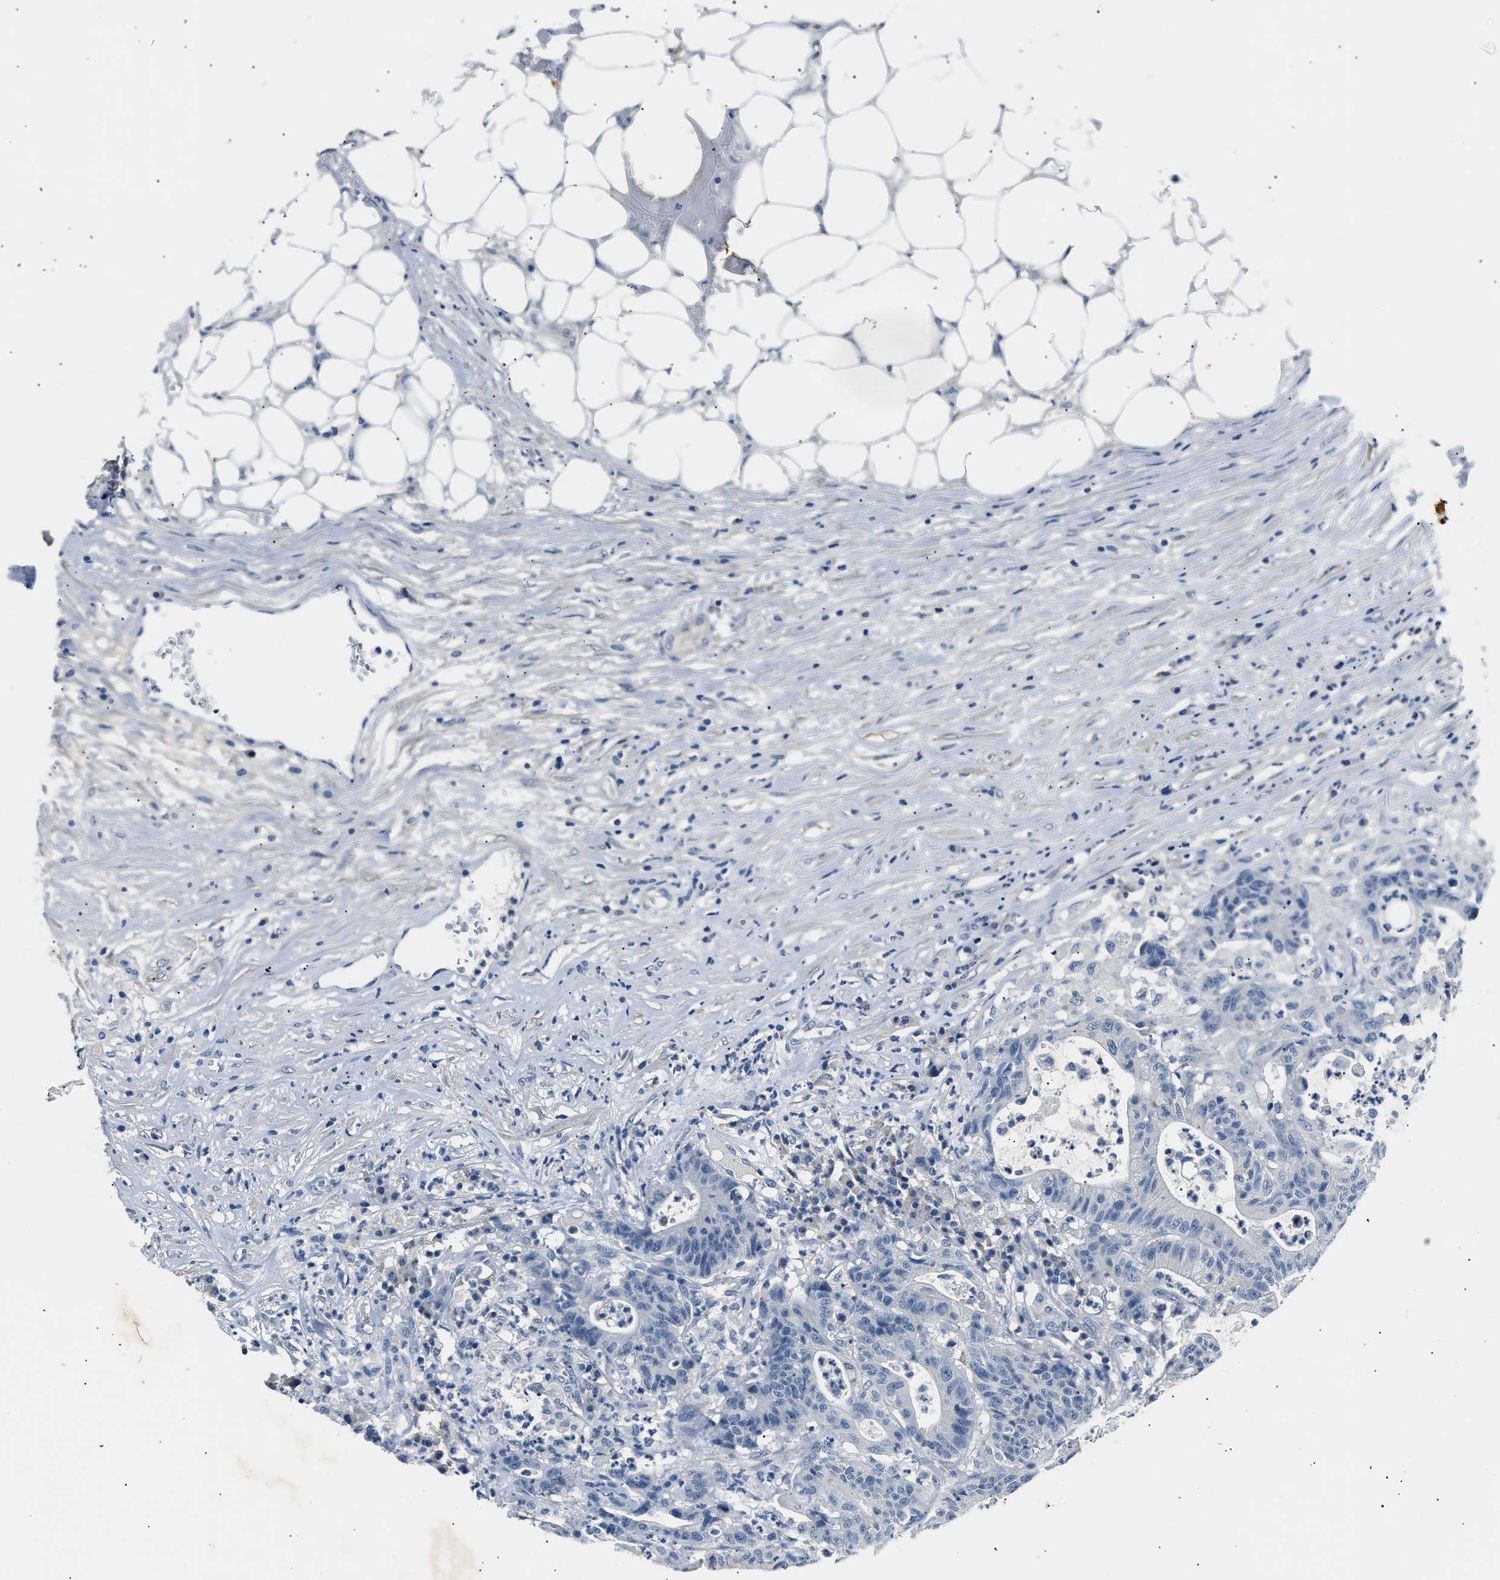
{"staining": {"intensity": "negative", "quantity": "none", "location": "none"}, "tissue": "colorectal cancer", "cell_type": "Tumor cells", "image_type": "cancer", "snomed": [{"axis": "morphology", "description": "Adenocarcinoma, NOS"}, {"axis": "topography", "description": "Colon"}], "caption": "DAB immunohistochemical staining of adenocarcinoma (colorectal) reveals no significant expression in tumor cells.", "gene": "INHA", "patient": {"sex": "female", "age": 84}}